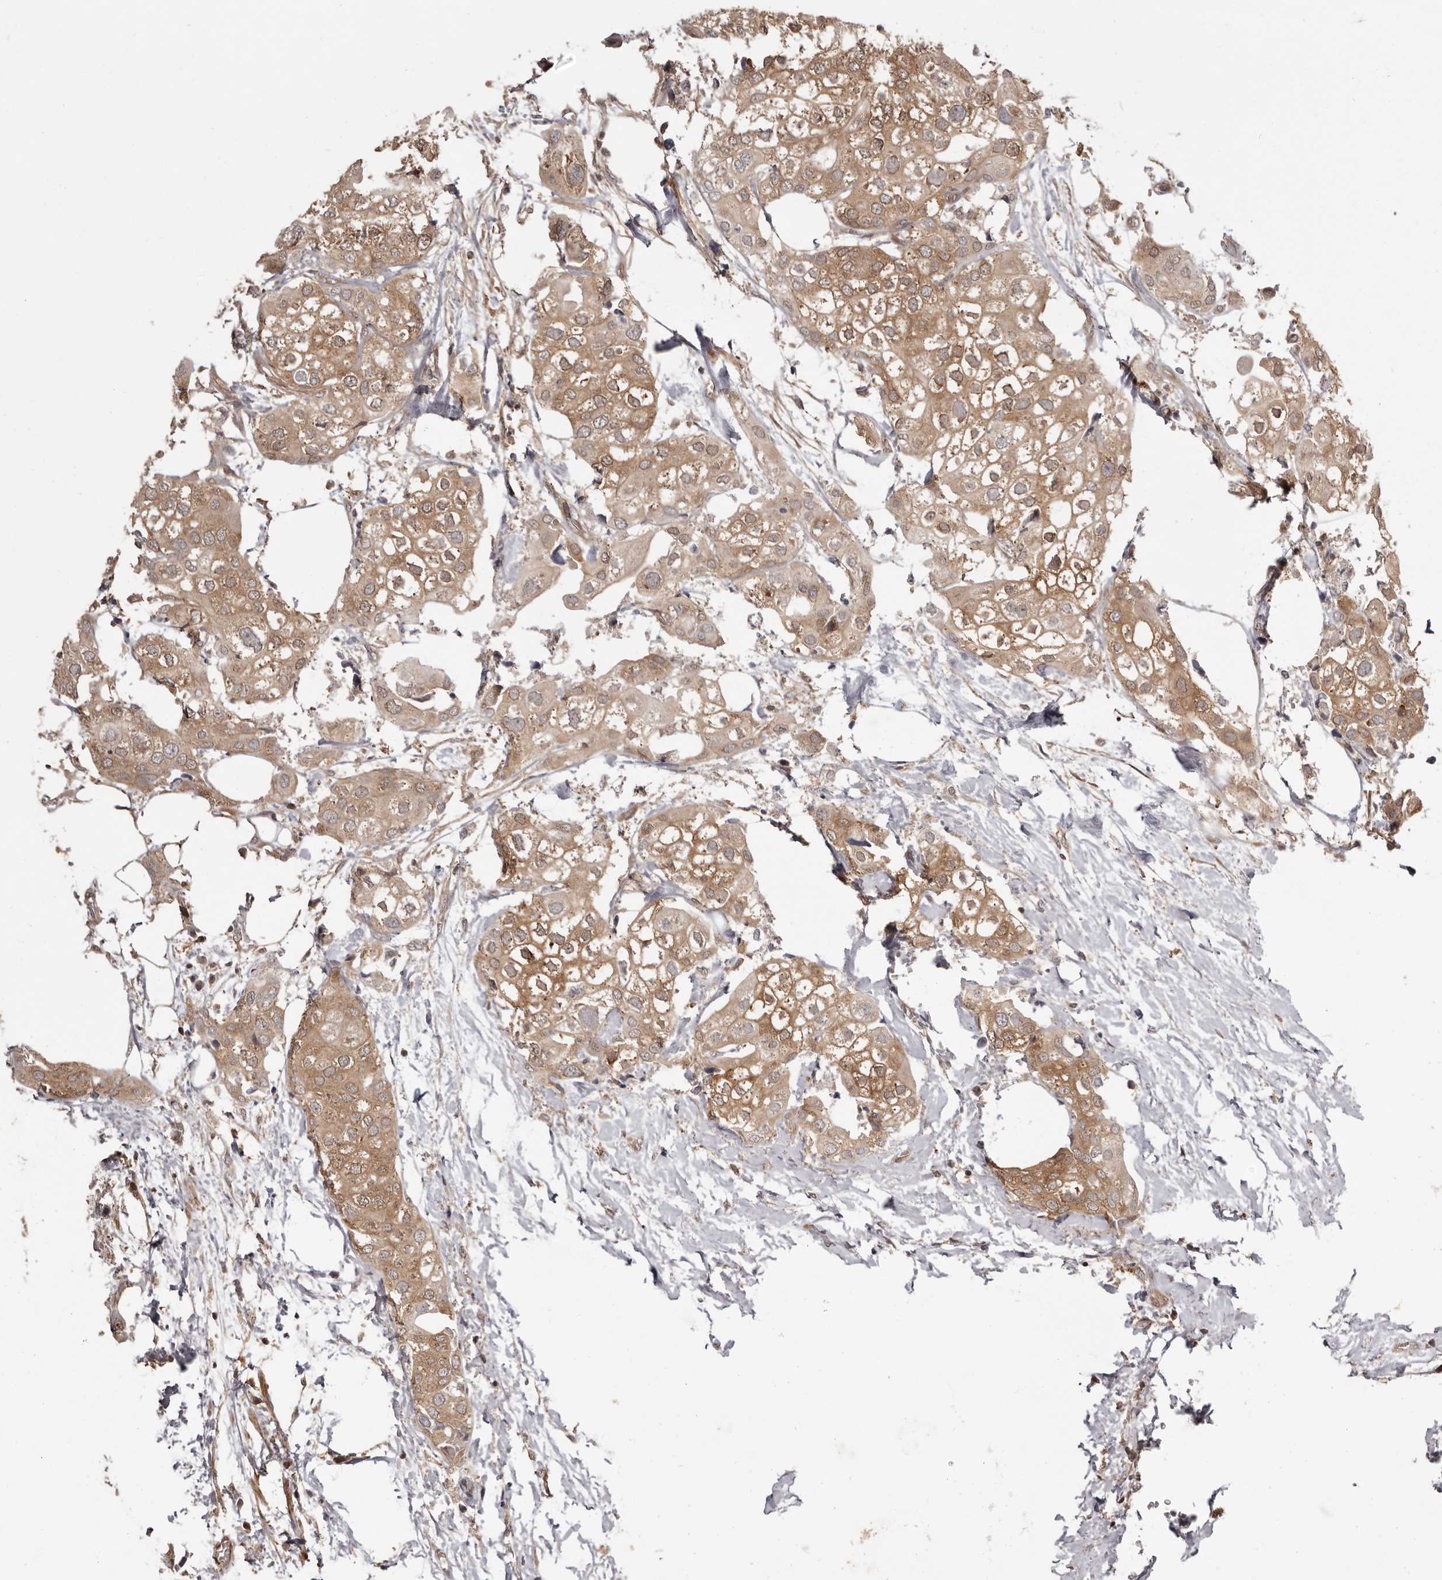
{"staining": {"intensity": "moderate", "quantity": ">75%", "location": "cytoplasmic/membranous"}, "tissue": "urothelial cancer", "cell_type": "Tumor cells", "image_type": "cancer", "snomed": [{"axis": "morphology", "description": "Urothelial carcinoma, High grade"}, {"axis": "topography", "description": "Urinary bladder"}], "caption": "IHC of urothelial cancer displays medium levels of moderate cytoplasmic/membranous positivity in about >75% of tumor cells.", "gene": "NFKBIA", "patient": {"sex": "male", "age": 64}}